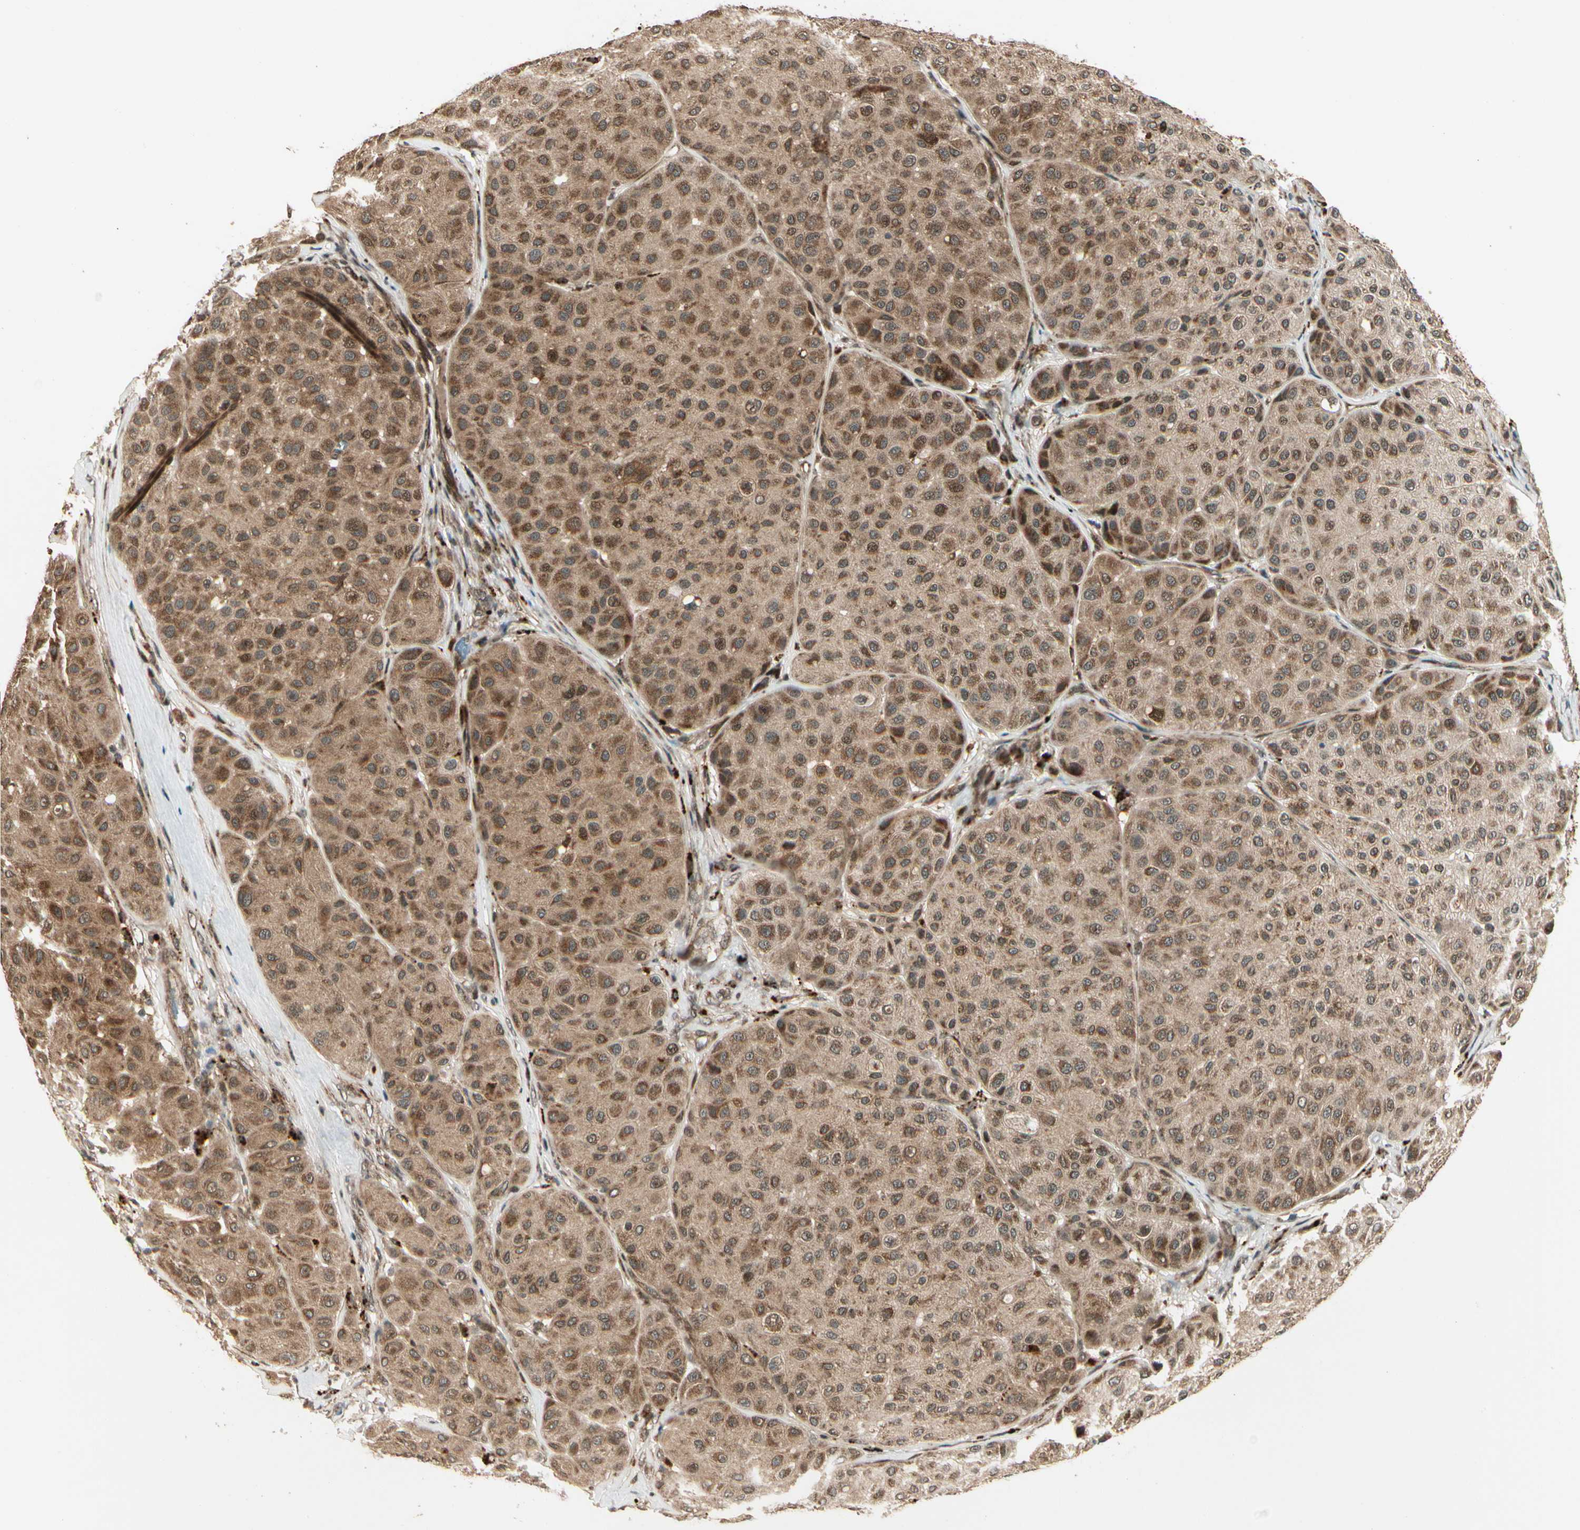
{"staining": {"intensity": "moderate", "quantity": ">75%", "location": "cytoplasmic/membranous"}, "tissue": "melanoma", "cell_type": "Tumor cells", "image_type": "cancer", "snomed": [{"axis": "morphology", "description": "Normal tissue, NOS"}, {"axis": "morphology", "description": "Malignant melanoma, Metastatic site"}, {"axis": "topography", "description": "Skin"}], "caption": "Moderate cytoplasmic/membranous expression for a protein is appreciated in about >75% of tumor cells of melanoma using immunohistochemistry (IHC).", "gene": "GLUL", "patient": {"sex": "male", "age": 41}}